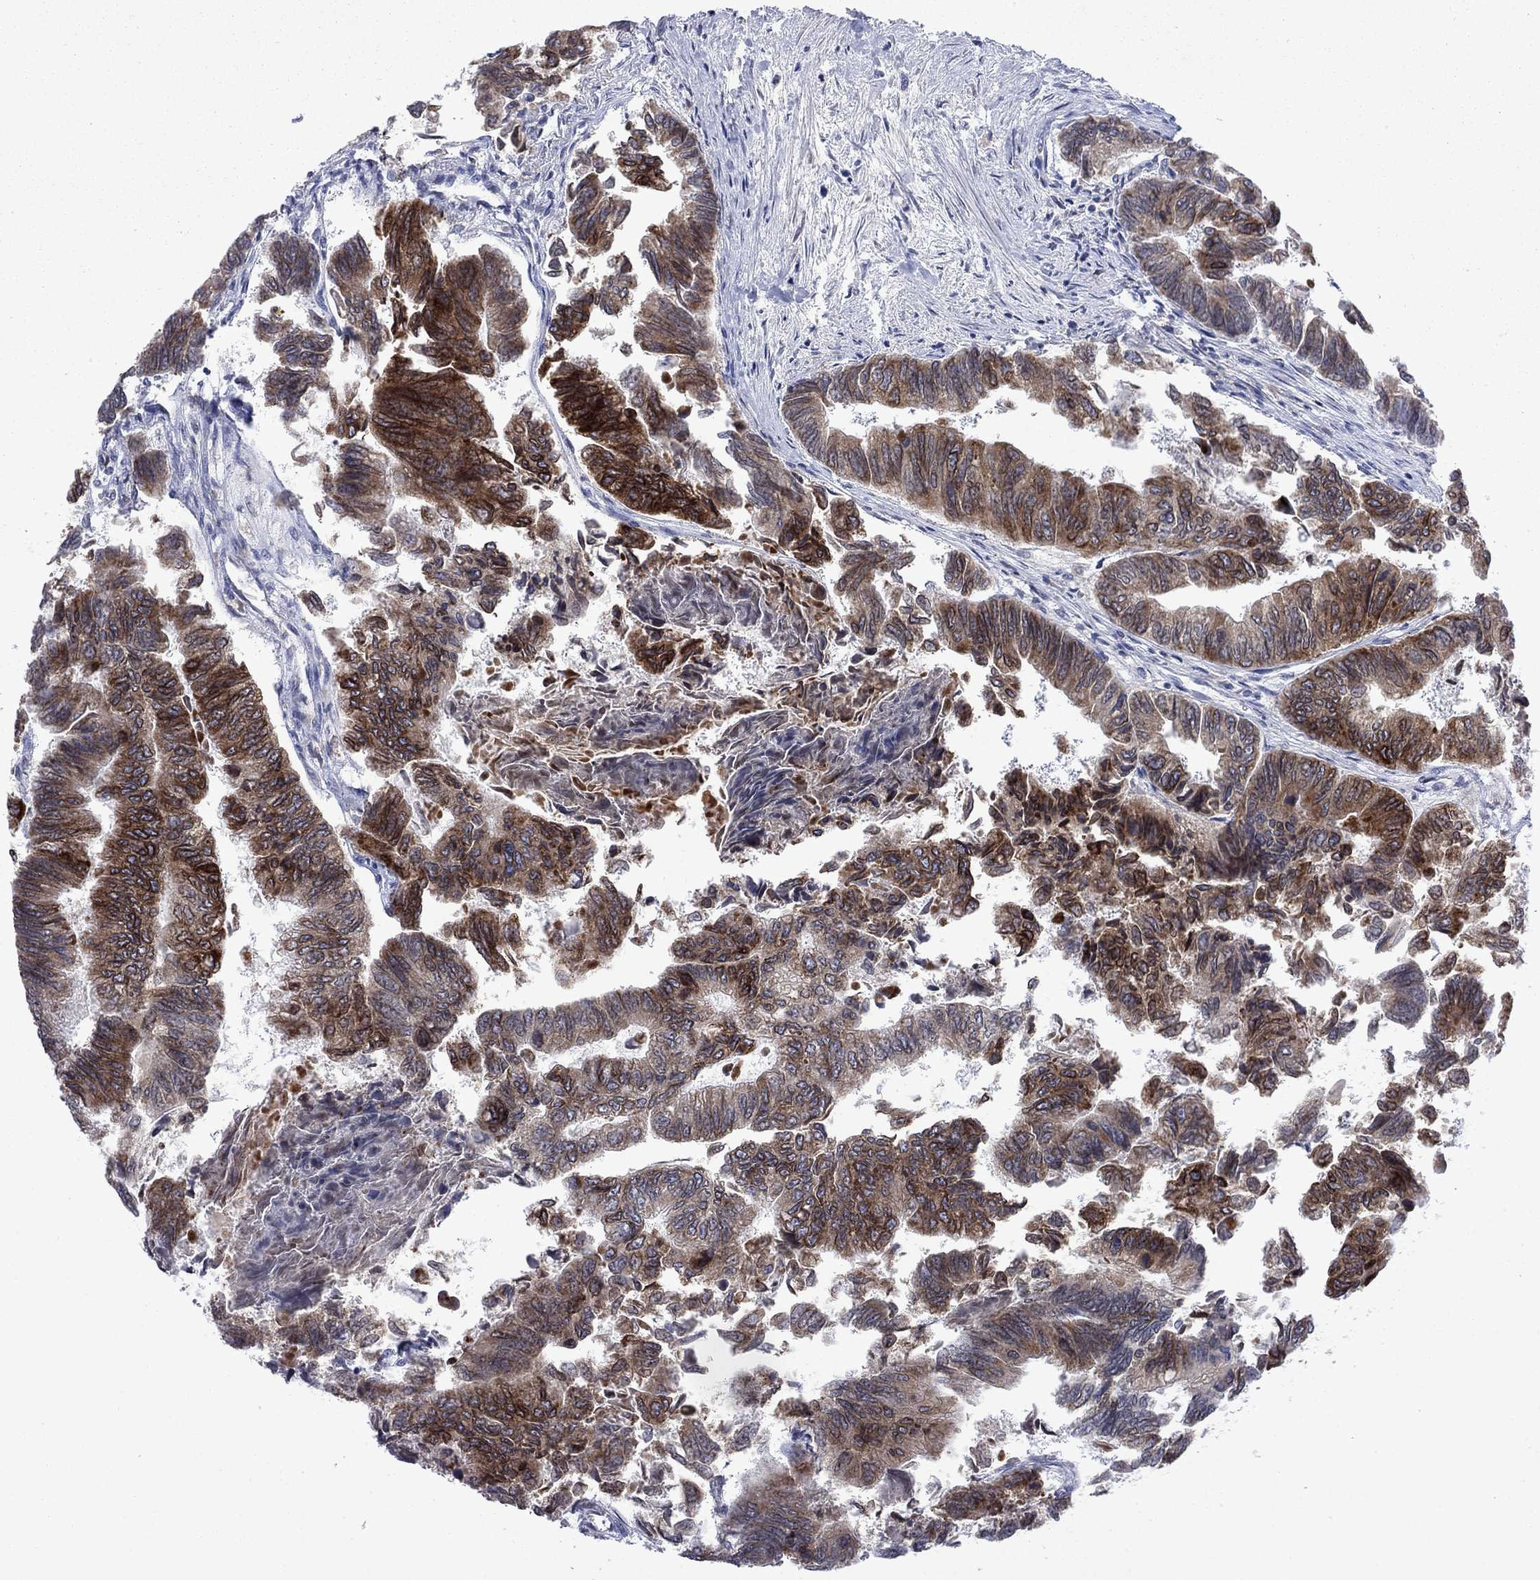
{"staining": {"intensity": "strong", "quantity": "25%-75%", "location": "cytoplasmic/membranous"}, "tissue": "colorectal cancer", "cell_type": "Tumor cells", "image_type": "cancer", "snomed": [{"axis": "morphology", "description": "Adenocarcinoma, NOS"}, {"axis": "topography", "description": "Colon"}], "caption": "This histopathology image reveals colorectal cancer stained with immunohistochemistry (IHC) to label a protein in brown. The cytoplasmic/membranous of tumor cells show strong positivity for the protein. Nuclei are counter-stained blue.", "gene": "TMEM97", "patient": {"sex": "female", "age": 65}}